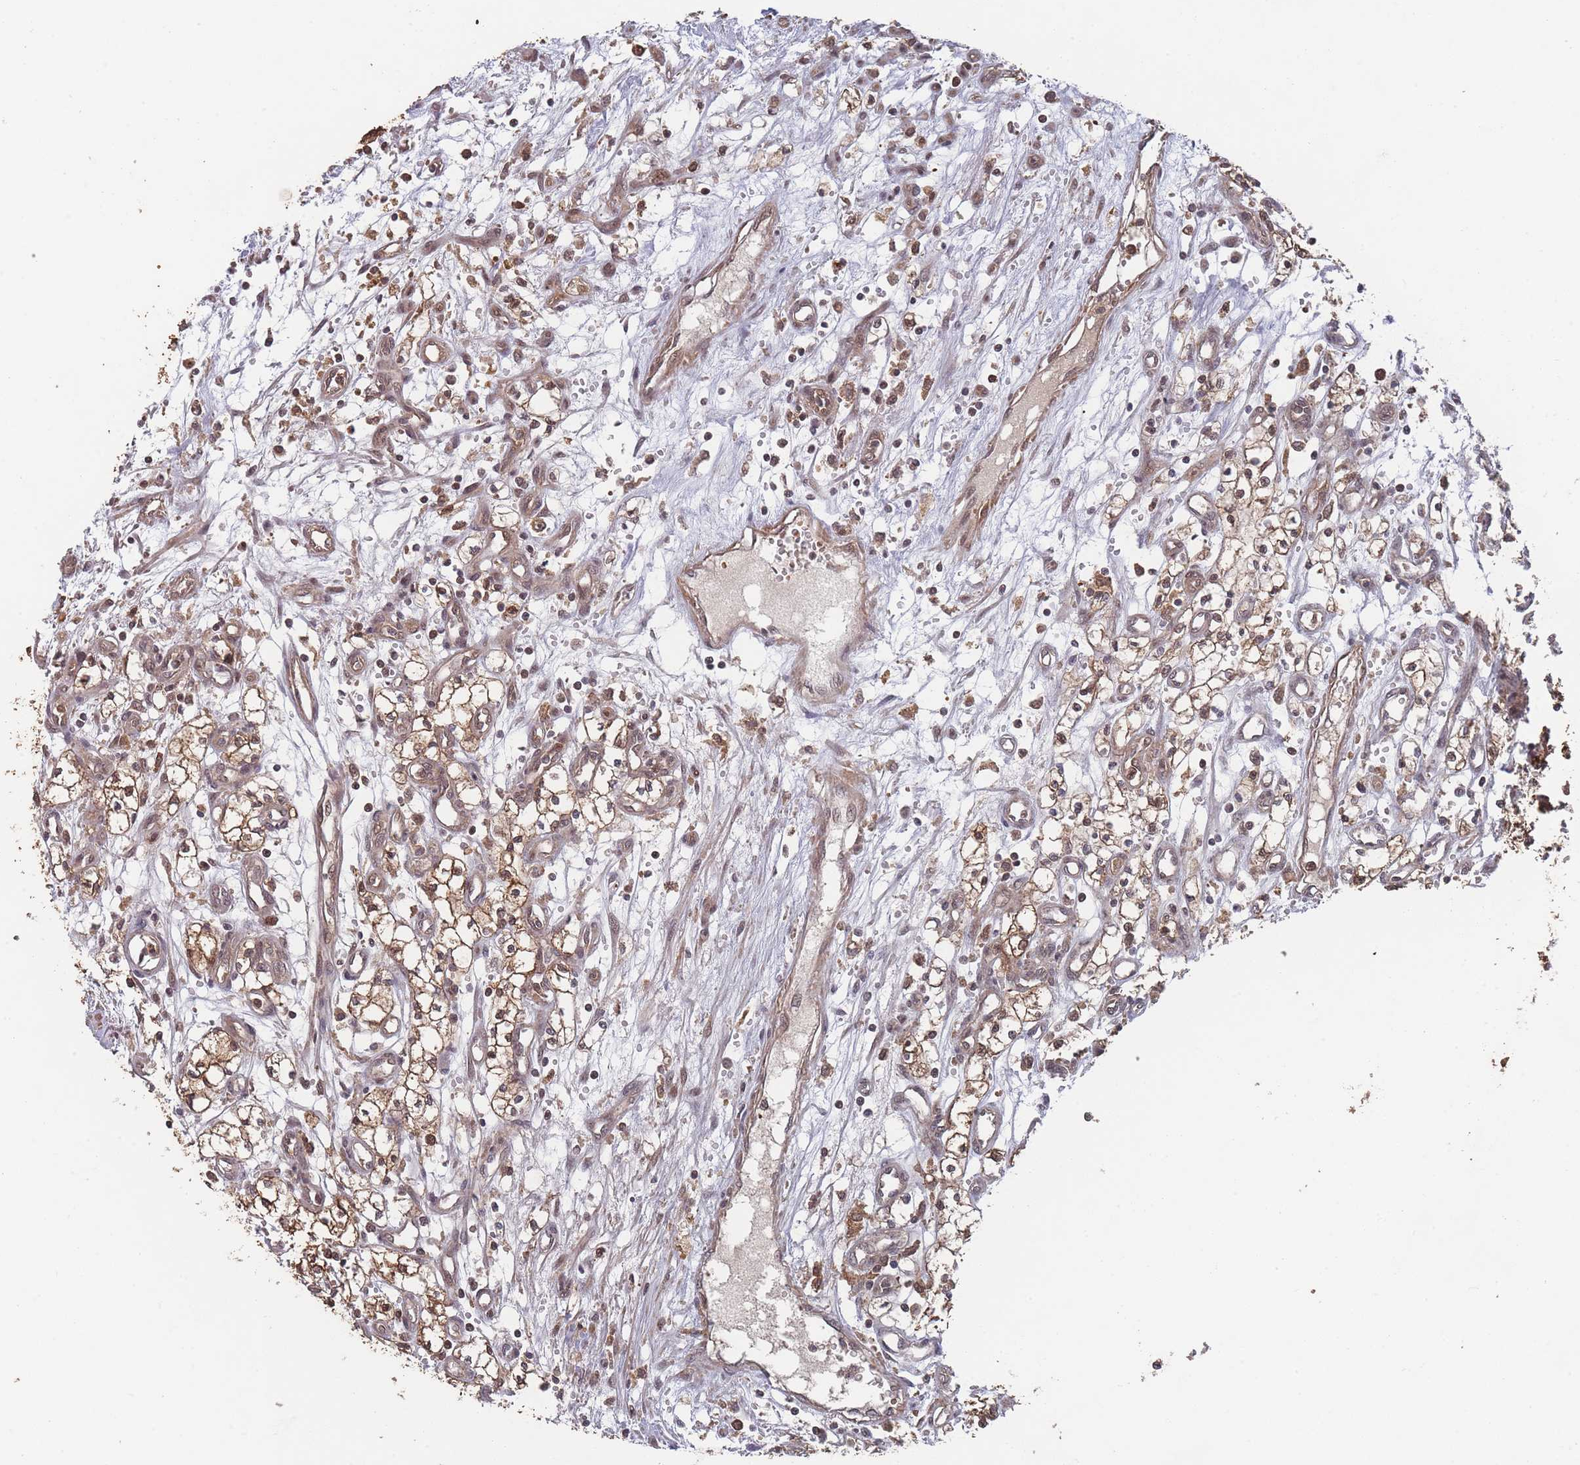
{"staining": {"intensity": "moderate", "quantity": ">75%", "location": "cytoplasmic/membranous"}, "tissue": "renal cancer", "cell_type": "Tumor cells", "image_type": "cancer", "snomed": [{"axis": "morphology", "description": "Adenocarcinoma, NOS"}, {"axis": "topography", "description": "Kidney"}], "caption": "Renal cancer tissue displays moderate cytoplasmic/membranous expression in about >75% of tumor cells, visualized by immunohistochemistry.", "gene": "SF3B1", "patient": {"sex": "male", "age": 59}}